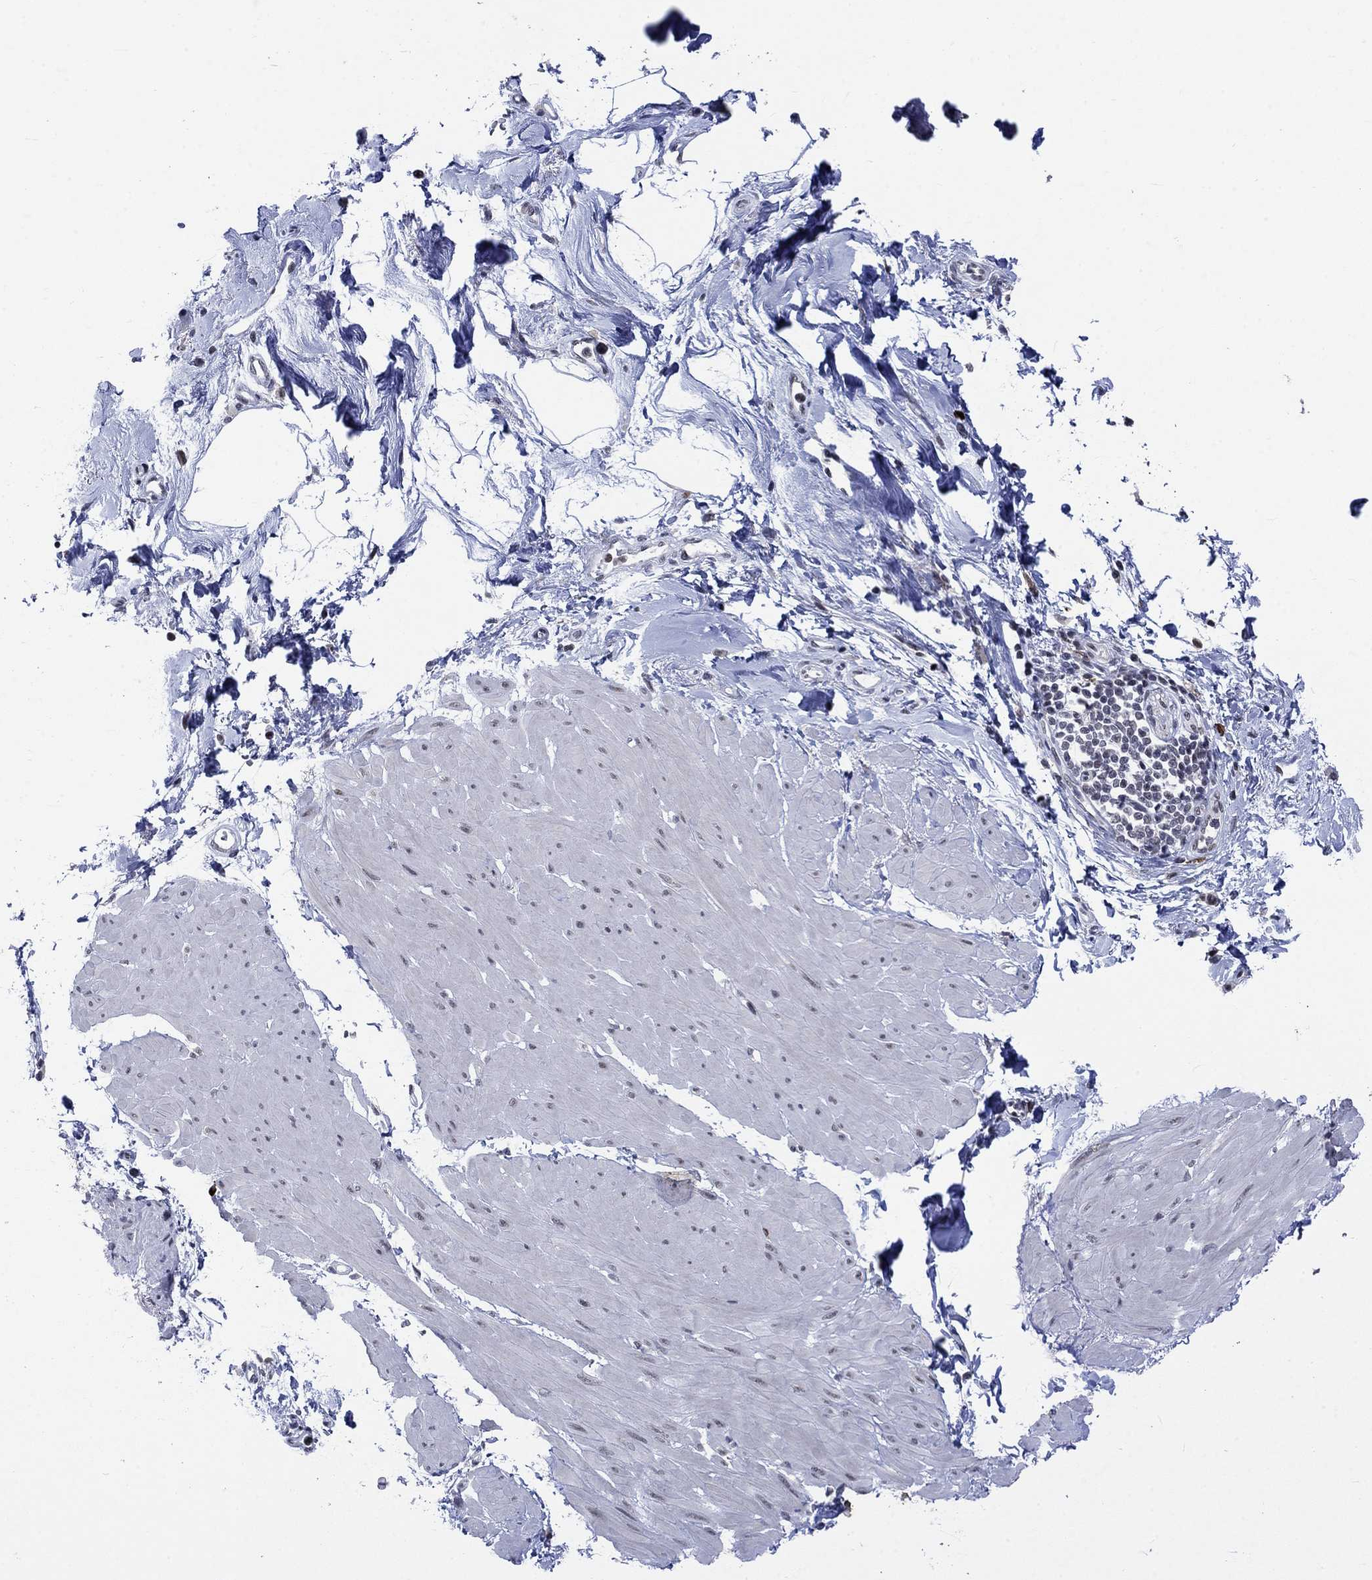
{"staining": {"intensity": "negative", "quantity": "none", "location": "none"}, "tissue": "smooth muscle", "cell_type": "Smooth muscle cells", "image_type": "normal", "snomed": [{"axis": "morphology", "description": "Normal tissue, NOS"}, {"axis": "topography", "description": "Adipose tissue"}, {"axis": "topography", "description": "Smooth muscle"}, {"axis": "topography", "description": "Peripheral nerve tissue"}], "caption": "DAB immunohistochemical staining of benign smooth muscle demonstrates no significant staining in smooth muscle cells. (IHC, brightfield microscopy, high magnification).", "gene": "HCFC1", "patient": {"sex": "male", "age": 83}}